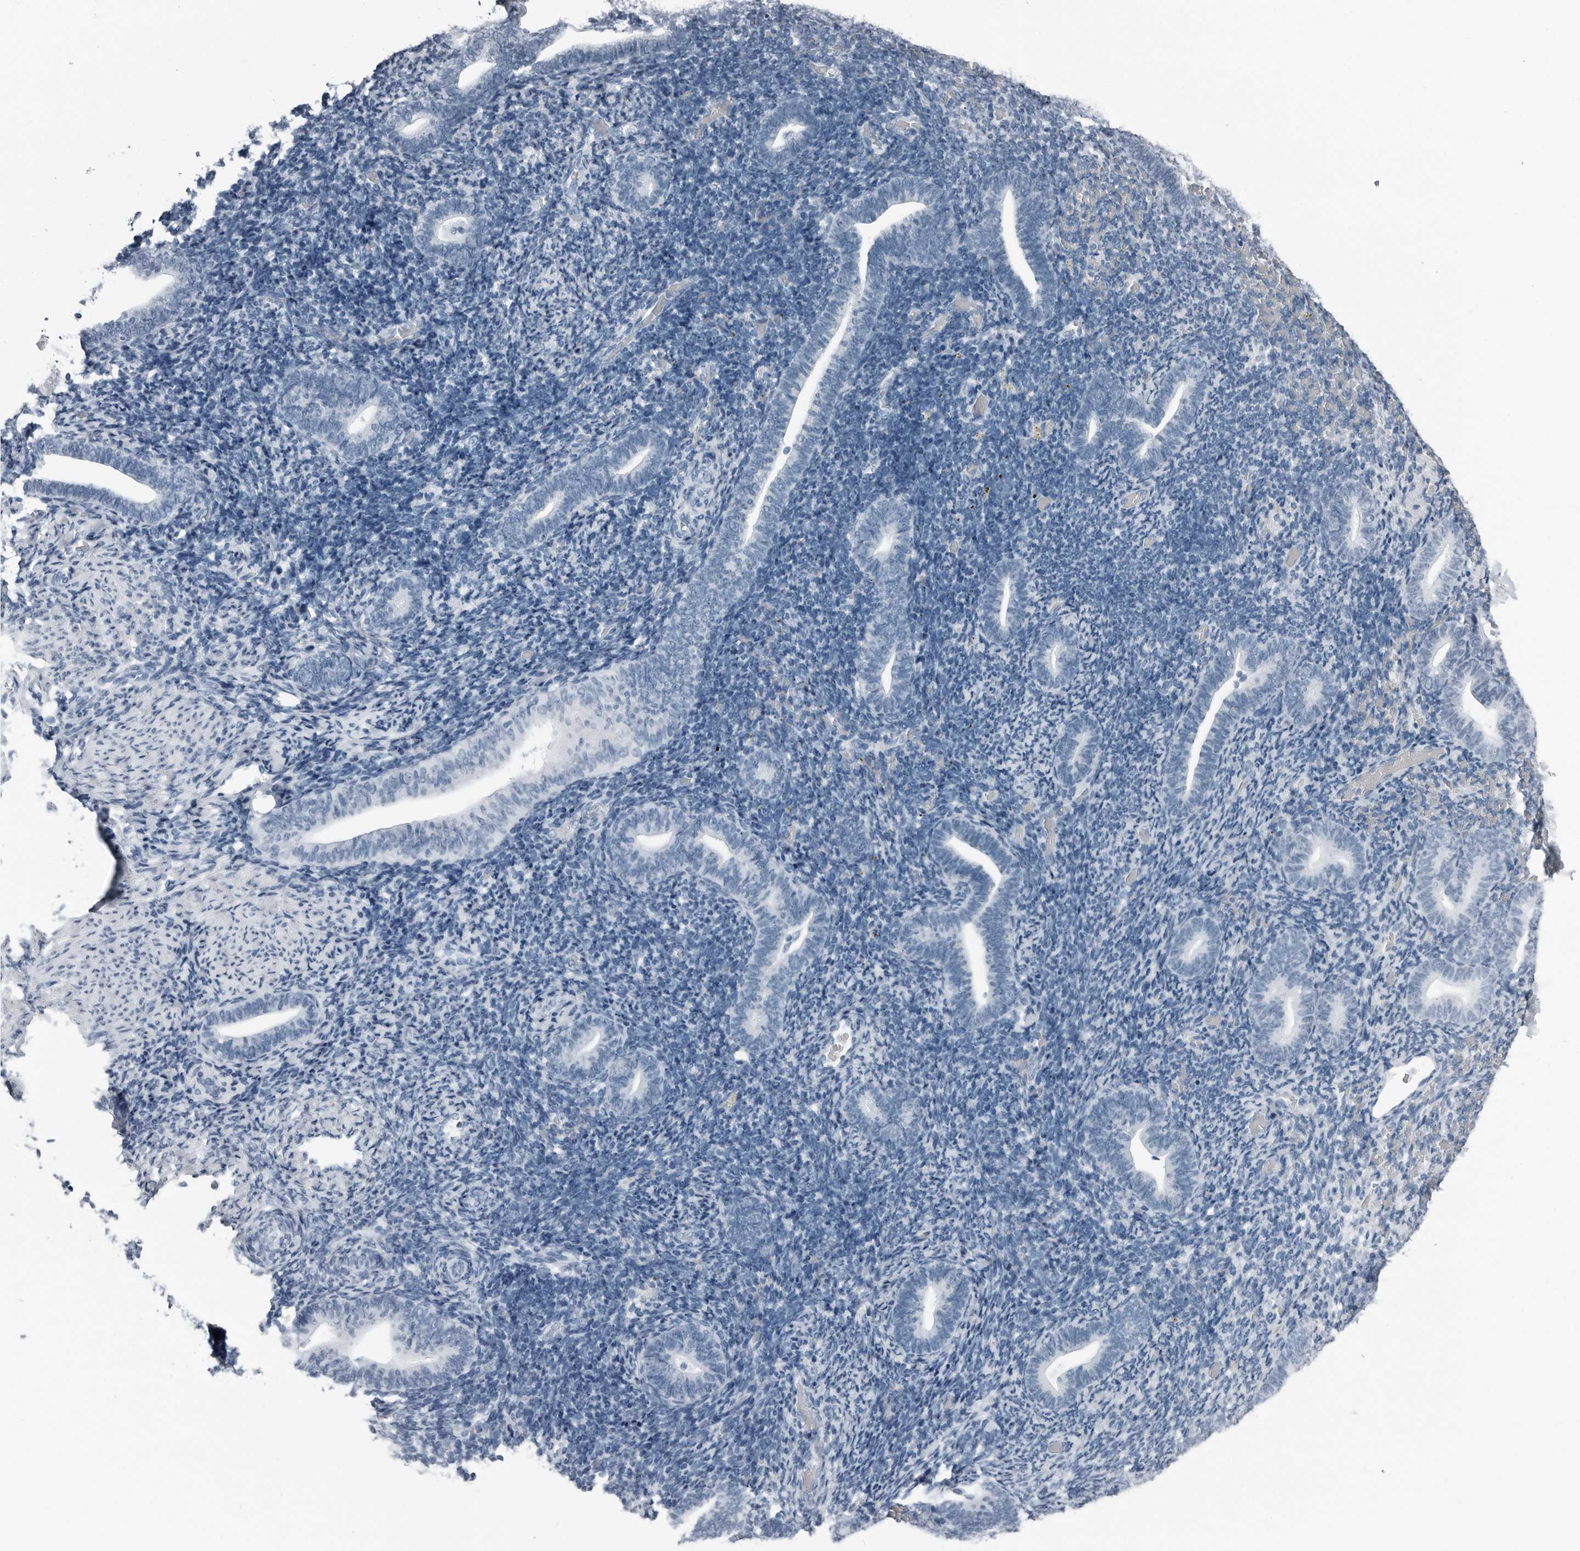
{"staining": {"intensity": "negative", "quantity": "none", "location": "none"}, "tissue": "endometrium", "cell_type": "Cells in endometrial stroma", "image_type": "normal", "snomed": [{"axis": "morphology", "description": "Normal tissue, NOS"}, {"axis": "topography", "description": "Endometrium"}], "caption": "Human endometrium stained for a protein using IHC reveals no expression in cells in endometrial stroma.", "gene": "PRSS1", "patient": {"sex": "female", "age": 51}}